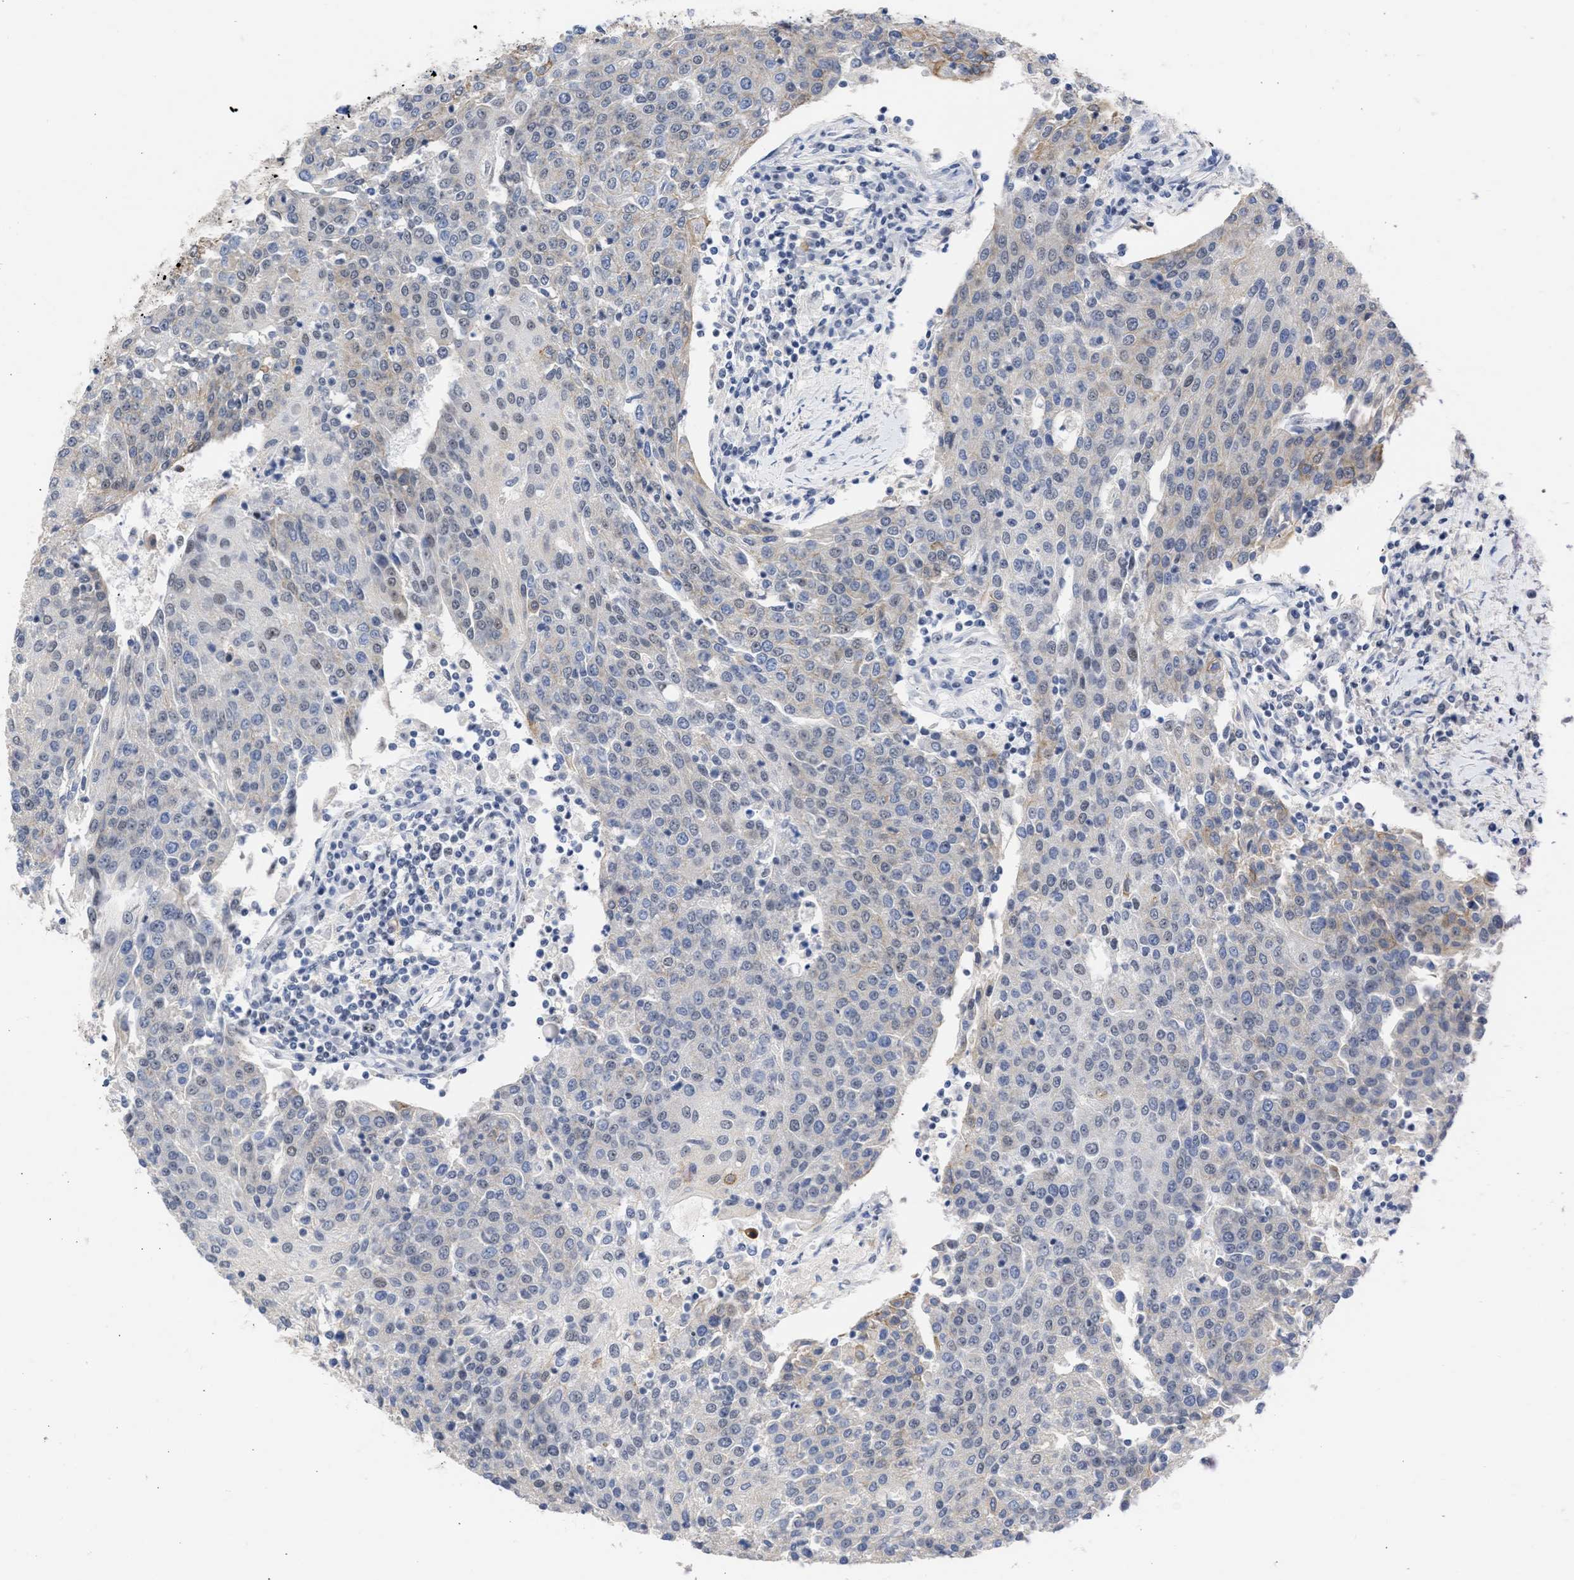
{"staining": {"intensity": "weak", "quantity": "<25%", "location": "cytoplasmic/membranous"}, "tissue": "urothelial cancer", "cell_type": "Tumor cells", "image_type": "cancer", "snomed": [{"axis": "morphology", "description": "Urothelial carcinoma, High grade"}, {"axis": "topography", "description": "Urinary bladder"}], "caption": "A high-resolution image shows immunohistochemistry (IHC) staining of urothelial cancer, which demonstrates no significant expression in tumor cells. (Immunohistochemistry, brightfield microscopy, high magnification).", "gene": "DDX41", "patient": {"sex": "female", "age": 85}}